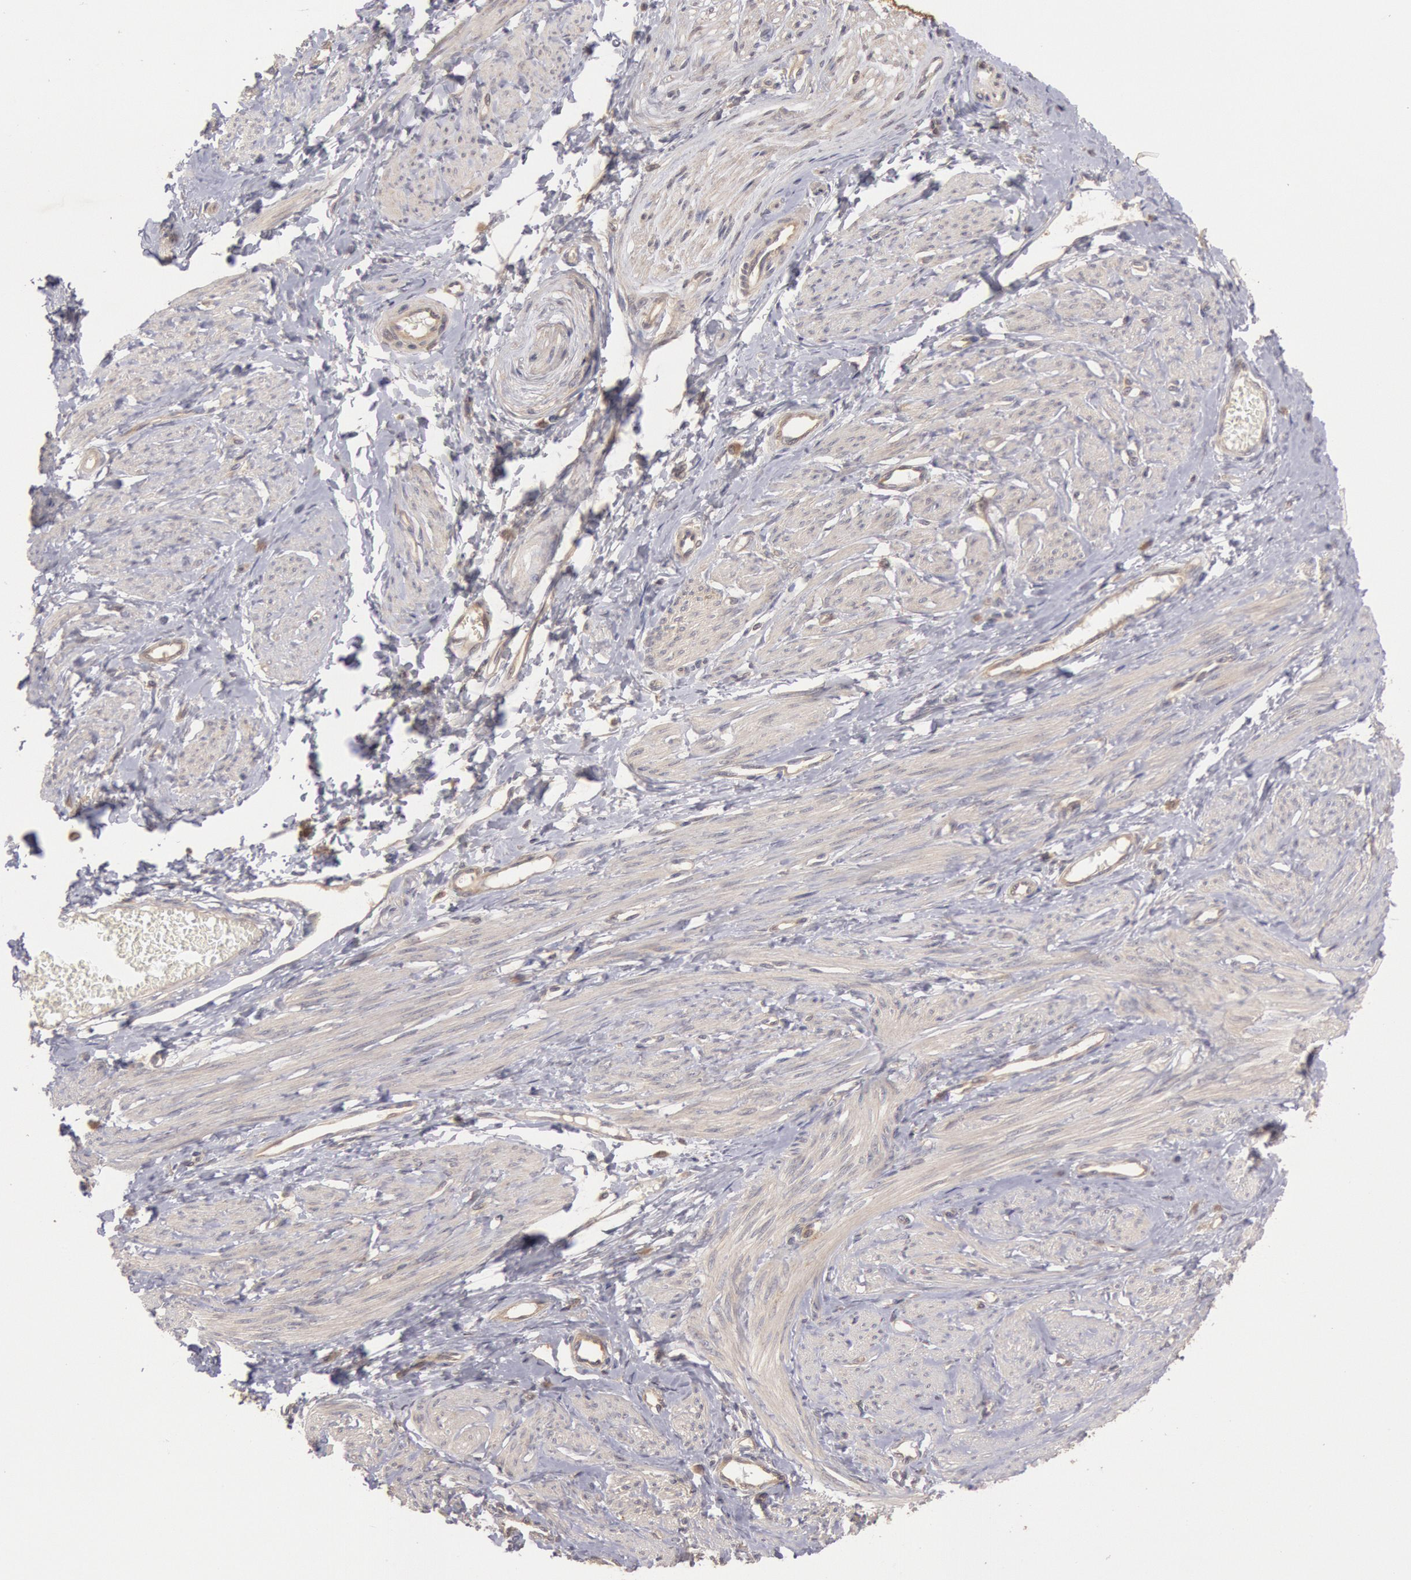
{"staining": {"intensity": "weak", "quantity": "25%-75%", "location": "cytoplasmic/membranous"}, "tissue": "smooth muscle", "cell_type": "Smooth muscle cells", "image_type": "normal", "snomed": [{"axis": "morphology", "description": "Normal tissue, NOS"}, {"axis": "topography", "description": "Smooth muscle"}, {"axis": "topography", "description": "Uterus"}], "caption": "Benign smooth muscle demonstrates weak cytoplasmic/membranous positivity in approximately 25%-75% of smooth muscle cells Nuclei are stained in blue..", "gene": "BRAF", "patient": {"sex": "female", "age": 39}}